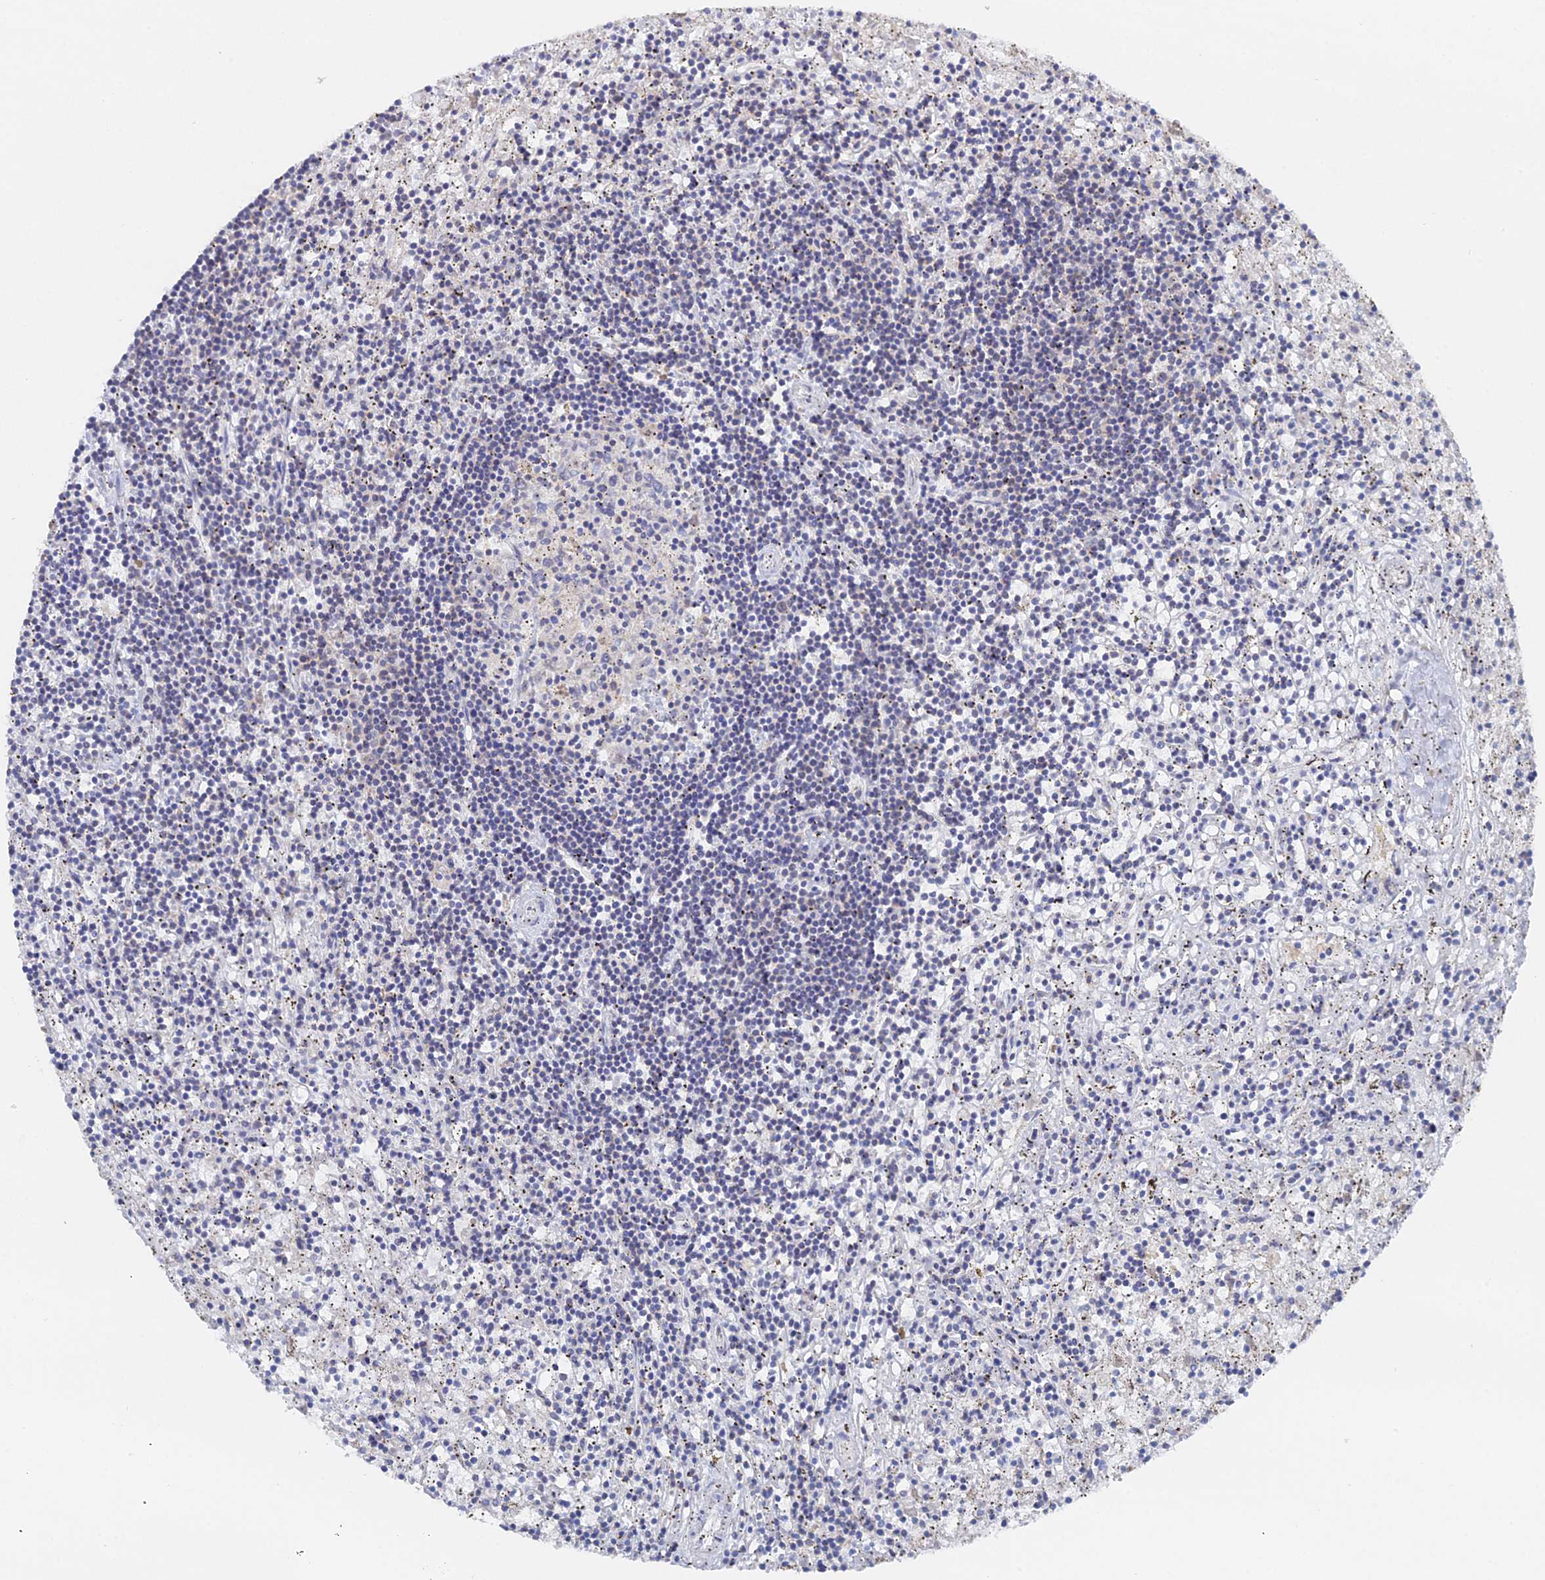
{"staining": {"intensity": "negative", "quantity": "none", "location": "none"}, "tissue": "lymphoma", "cell_type": "Tumor cells", "image_type": "cancer", "snomed": [{"axis": "morphology", "description": "Malignant lymphoma, non-Hodgkin's type, Low grade"}, {"axis": "topography", "description": "Spleen"}], "caption": "DAB (3,3'-diaminobenzidine) immunohistochemical staining of malignant lymphoma, non-Hodgkin's type (low-grade) demonstrates no significant expression in tumor cells.", "gene": "THAP4", "patient": {"sex": "male", "age": 76}}